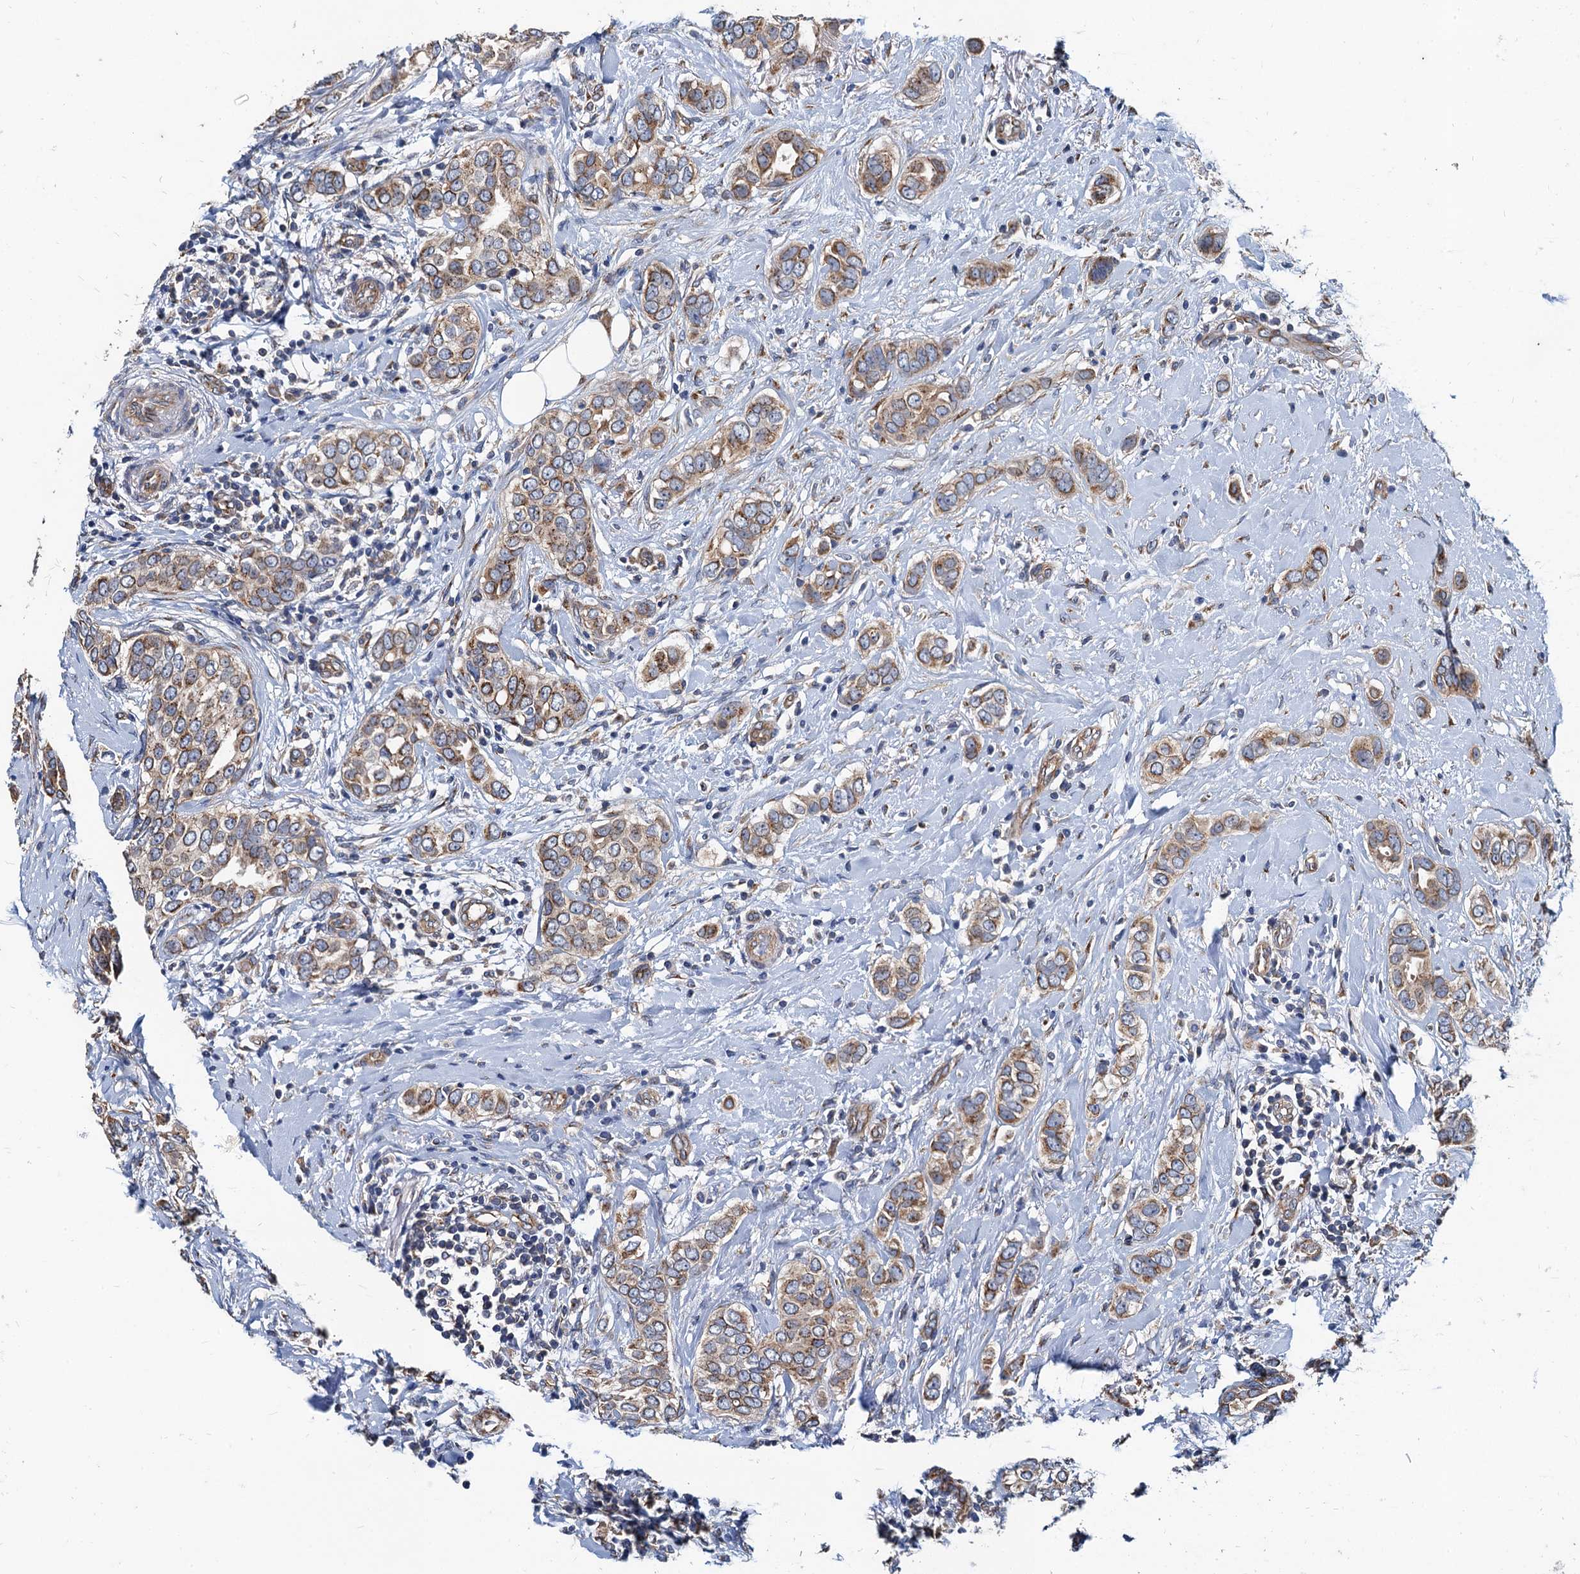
{"staining": {"intensity": "moderate", "quantity": ">75%", "location": "cytoplasmic/membranous"}, "tissue": "breast cancer", "cell_type": "Tumor cells", "image_type": "cancer", "snomed": [{"axis": "morphology", "description": "Lobular carcinoma"}, {"axis": "topography", "description": "Breast"}], "caption": "Moderate cytoplasmic/membranous expression for a protein is seen in about >75% of tumor cells of breast cancer using immunohistochemistry.", "gene": "NGRN", "patient": {"sex": "female", "age": 51}}